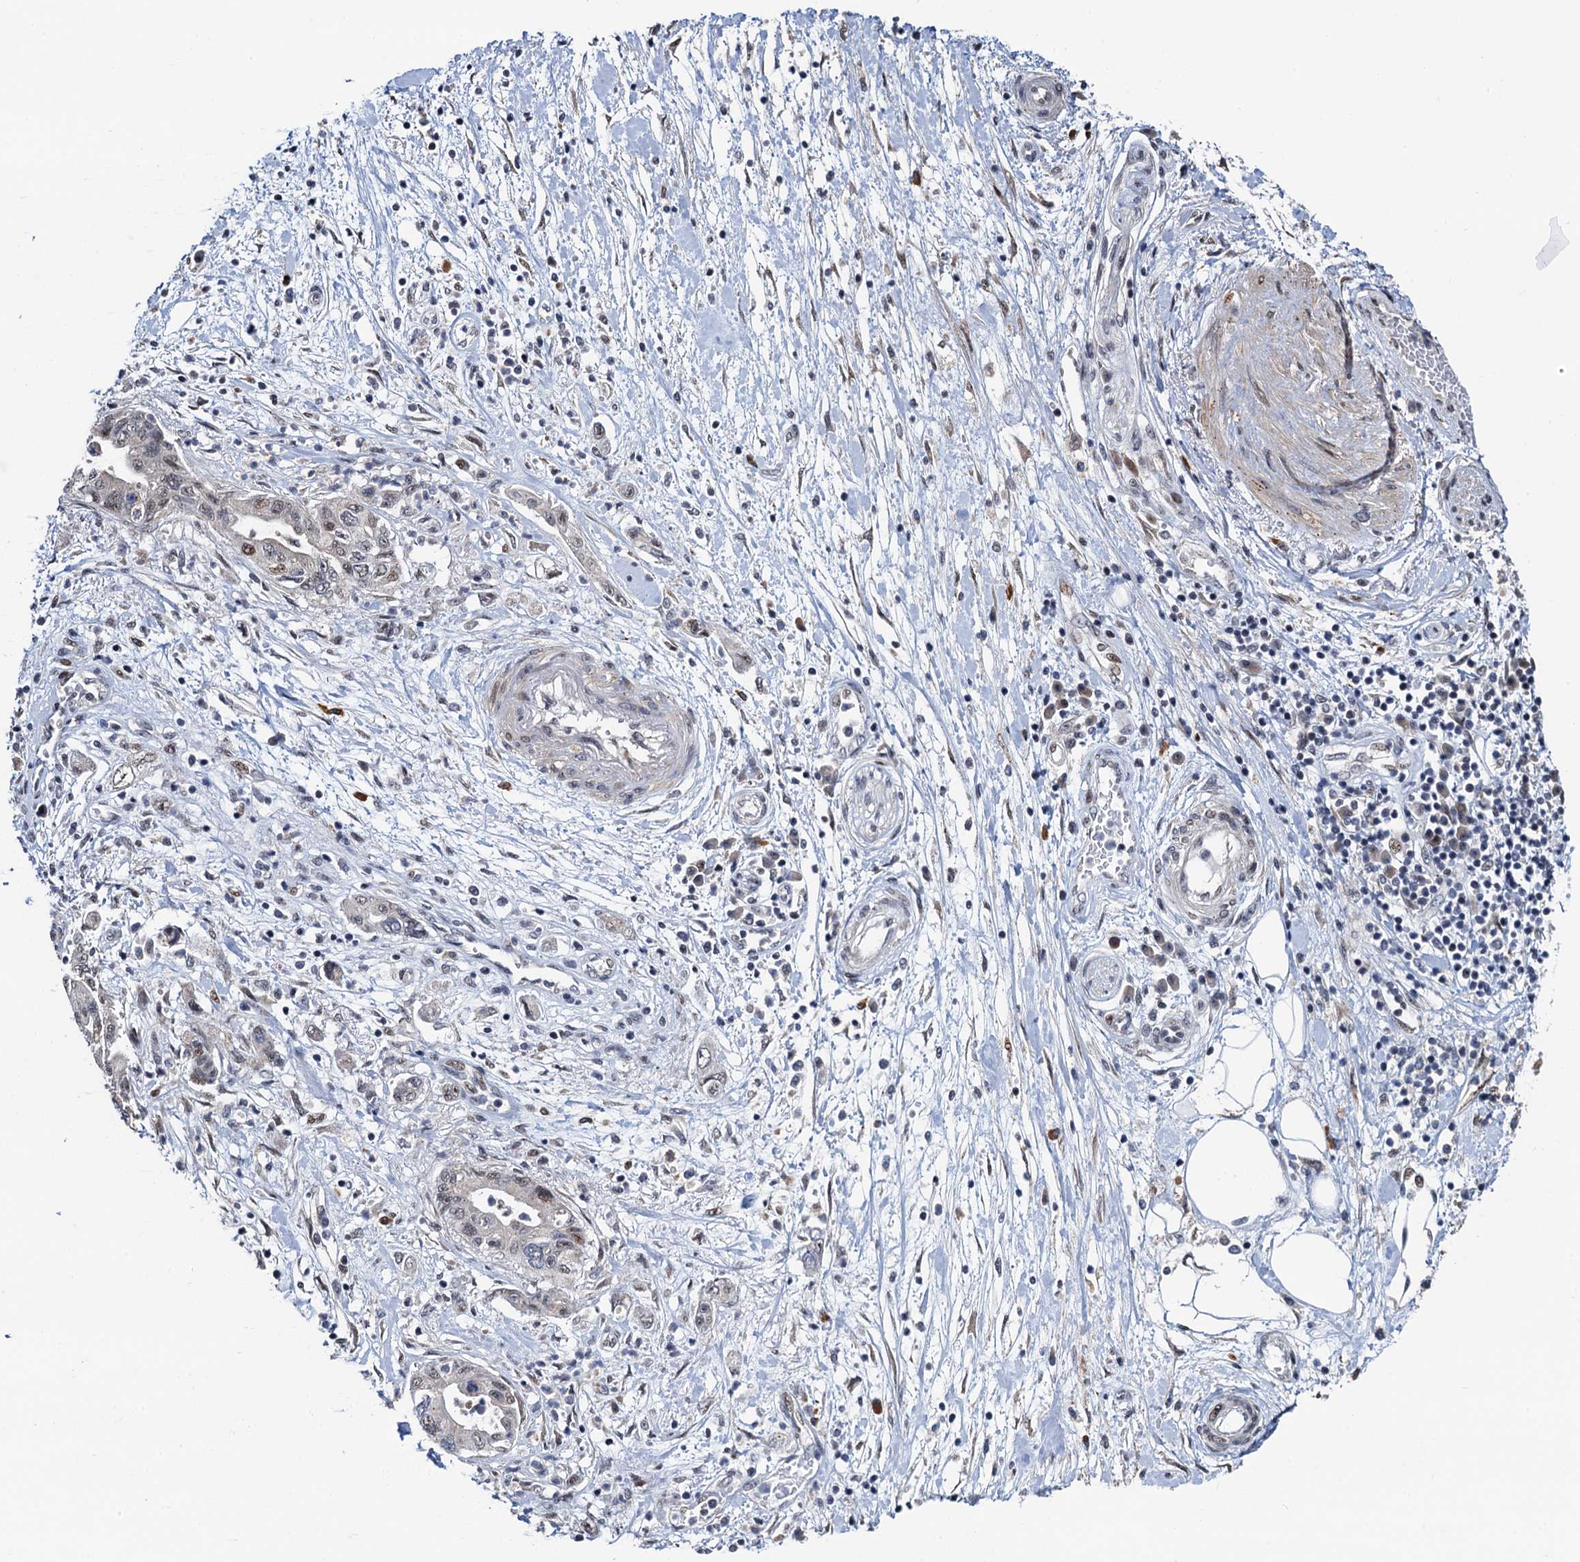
{"staining": {"intensity": "weak", "quantity": "<25%", "location": "nuclear"}, "tissue": "pancreatic cancer", "cell_type": "Tumor cells", "image_type": "cancer", "snomed": [{"axis": "morphology", "description": "Adenocarcinoma, NOS"}, {"axis": "topography", "description": "Pancreas"}], "caption": "Micrograph shows no protein expression in tumor cells of pancreatic adenocarcinoma tissue. (Immunohistochemistry (ihc), brightfield microscopy, high magnification).", "gene": "FAM222A", "patient": {"sex": "female", "age": 73}}